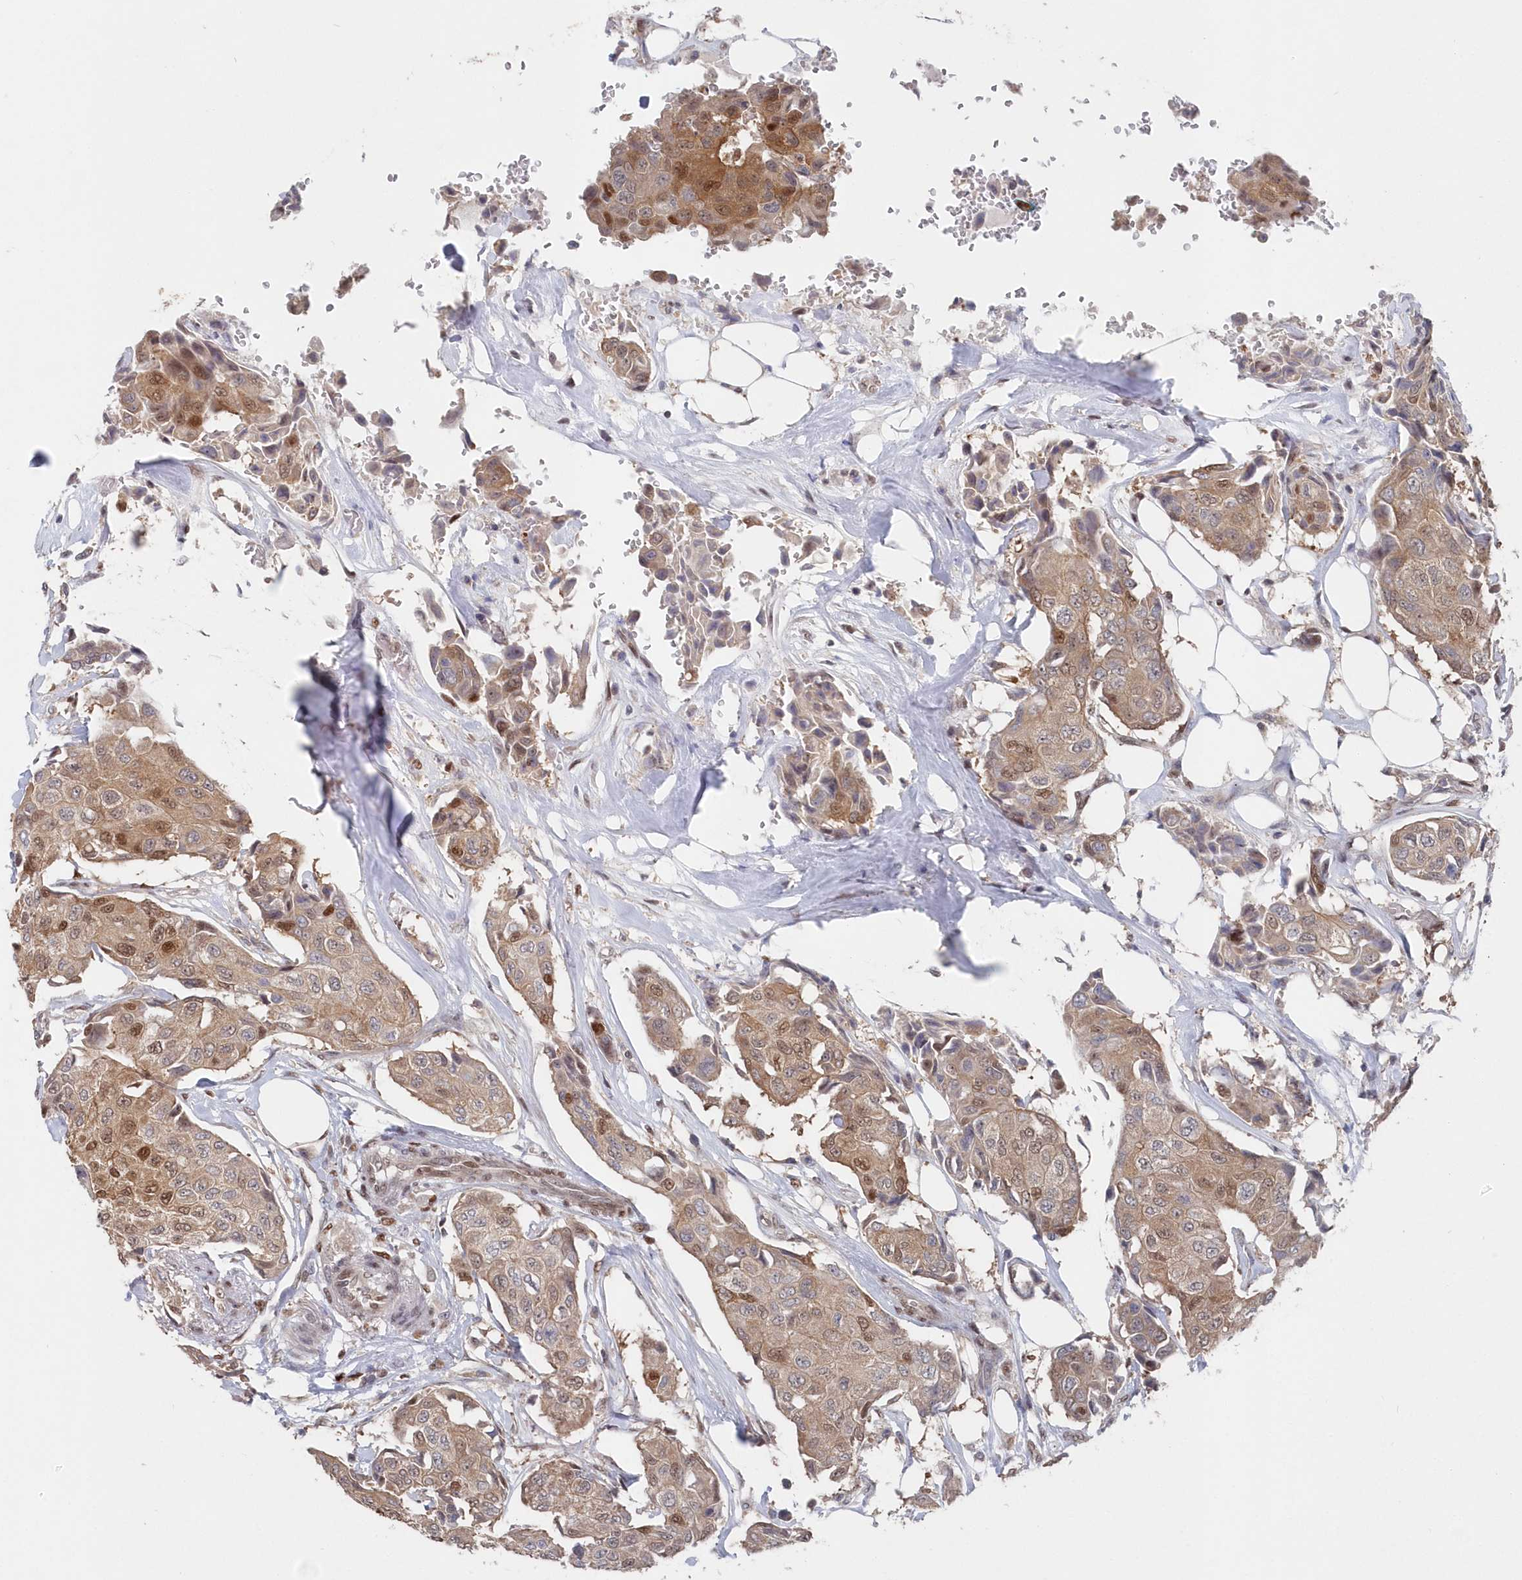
{"staining": {"intensity": "moderate", "quantity": "25%-75%", "location": "cytoplasmic/membranous,nuclear"}, "tissue": "breast cancer", "cell_type": "Tumor cells", "image_type": "cancer", "snomed": [{"axis": "morphology", "description": "Duct carcinoma"}, {"axis": "topography", "description": "Breast"}], "caption": "Breast cancer was stained to show a protein in brown. There is medium levels of moderate cytoplasmic/membranous and nuclear positivity in approximately 25%-75% of tumor cells.", "gene": "ABHD14B", "patient": {"sex": "female", "age": 80}}